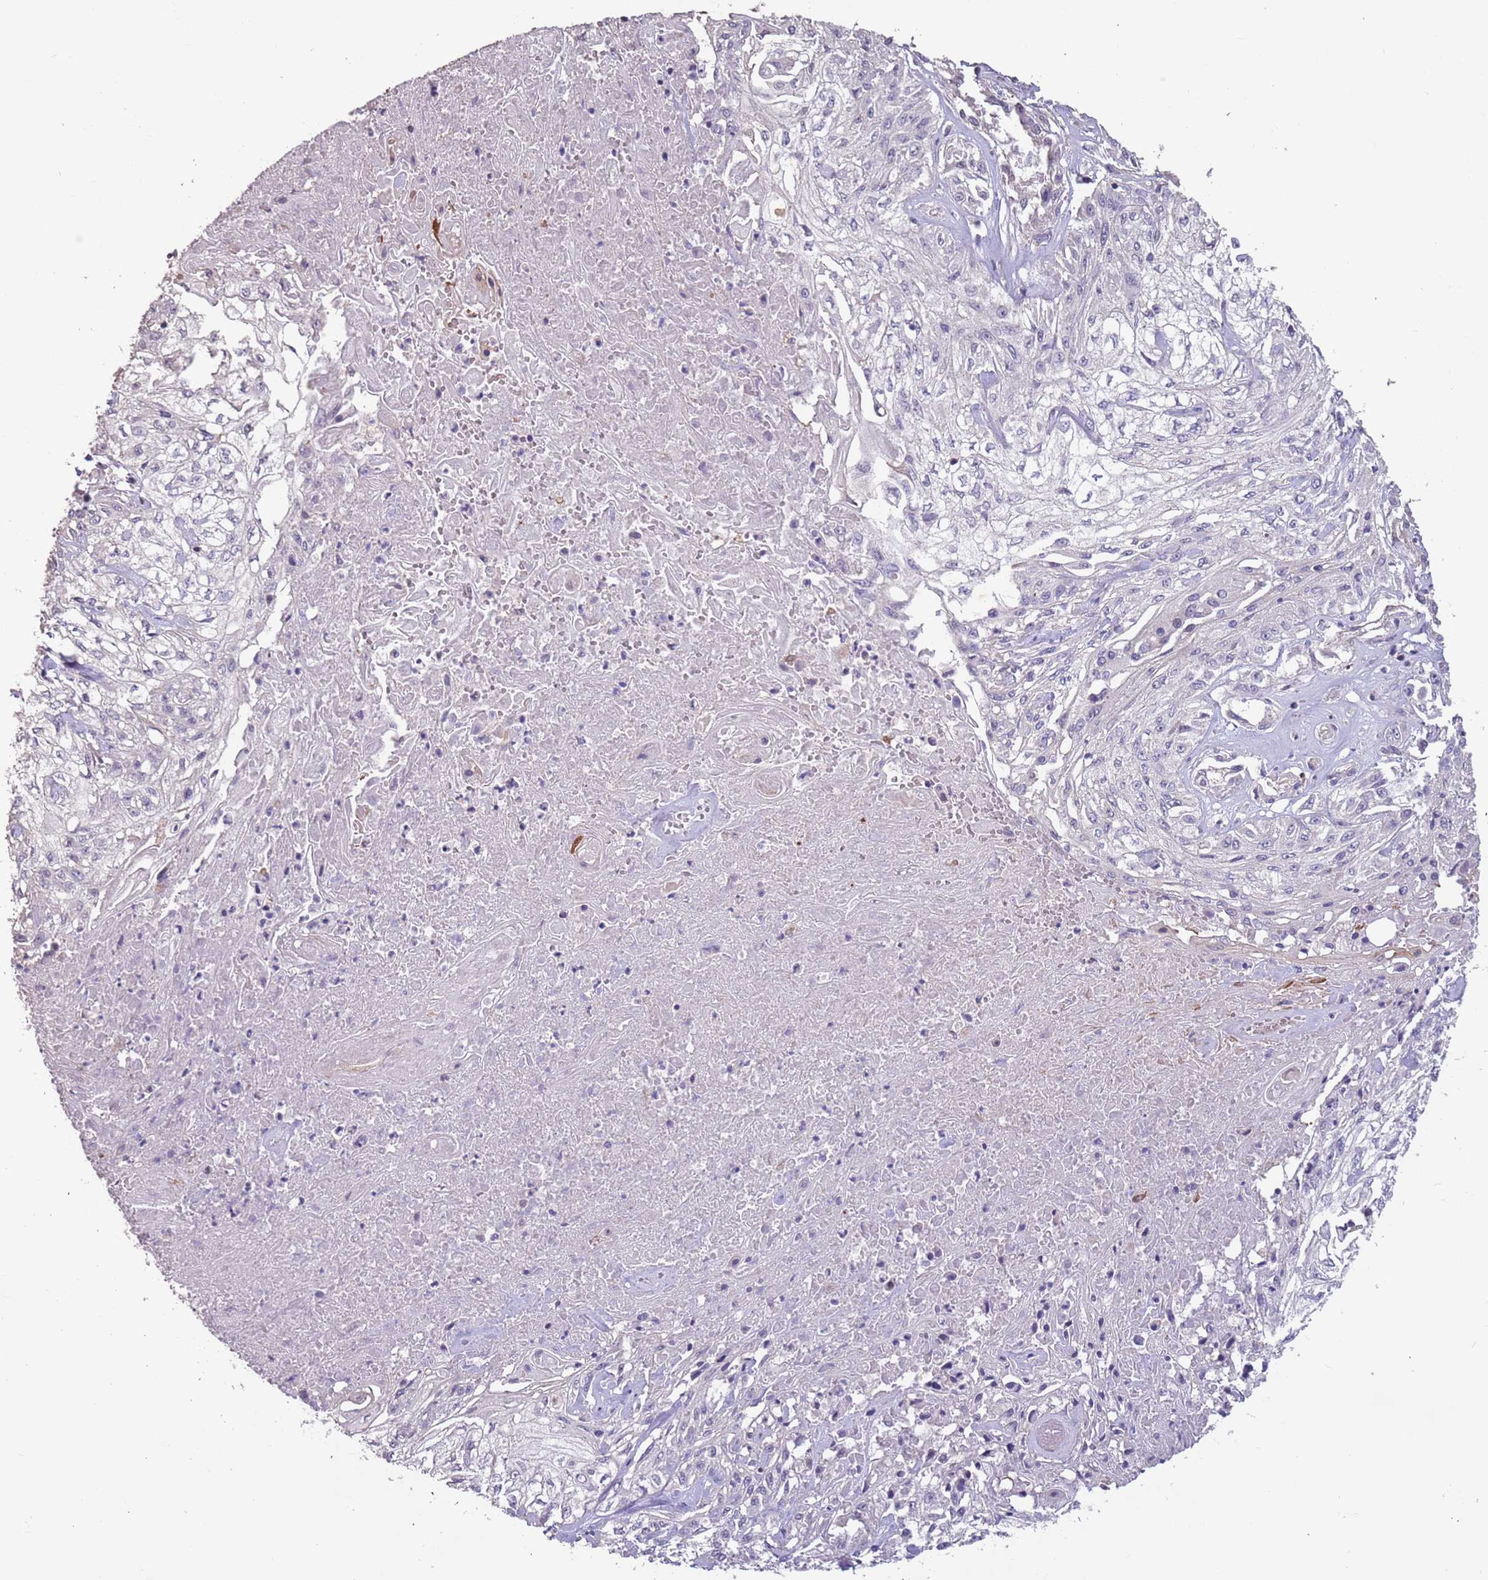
{"staining": {"intensity": "negative", "quantity": "none", "location": "none"}, "tissue": "skin cancer", "cell_type": "Tumor cells", "image_type": "cancer", "snomed": [{"axis": "morphology", "description": "Squamous cell carcinoma, NOS"}, {"axis": "morphology", "description": "Squamous cell carcinoma, metastatic, NOS"}, {"axis": "topography", "description": "Skin"}, {"axis": "topography", "description": "Lymph node"}], "caption": "The micrograph shows no staining of tumor cells in skin cancer. (Stains: DAB (3,3'-diaminobenzidine) IHC with hematoxylin counter stain, Microscopy: brightfield microscopy at high magnification).", "gene": "MBD3L1", "patient": {"sex": "male", "age": 75}}